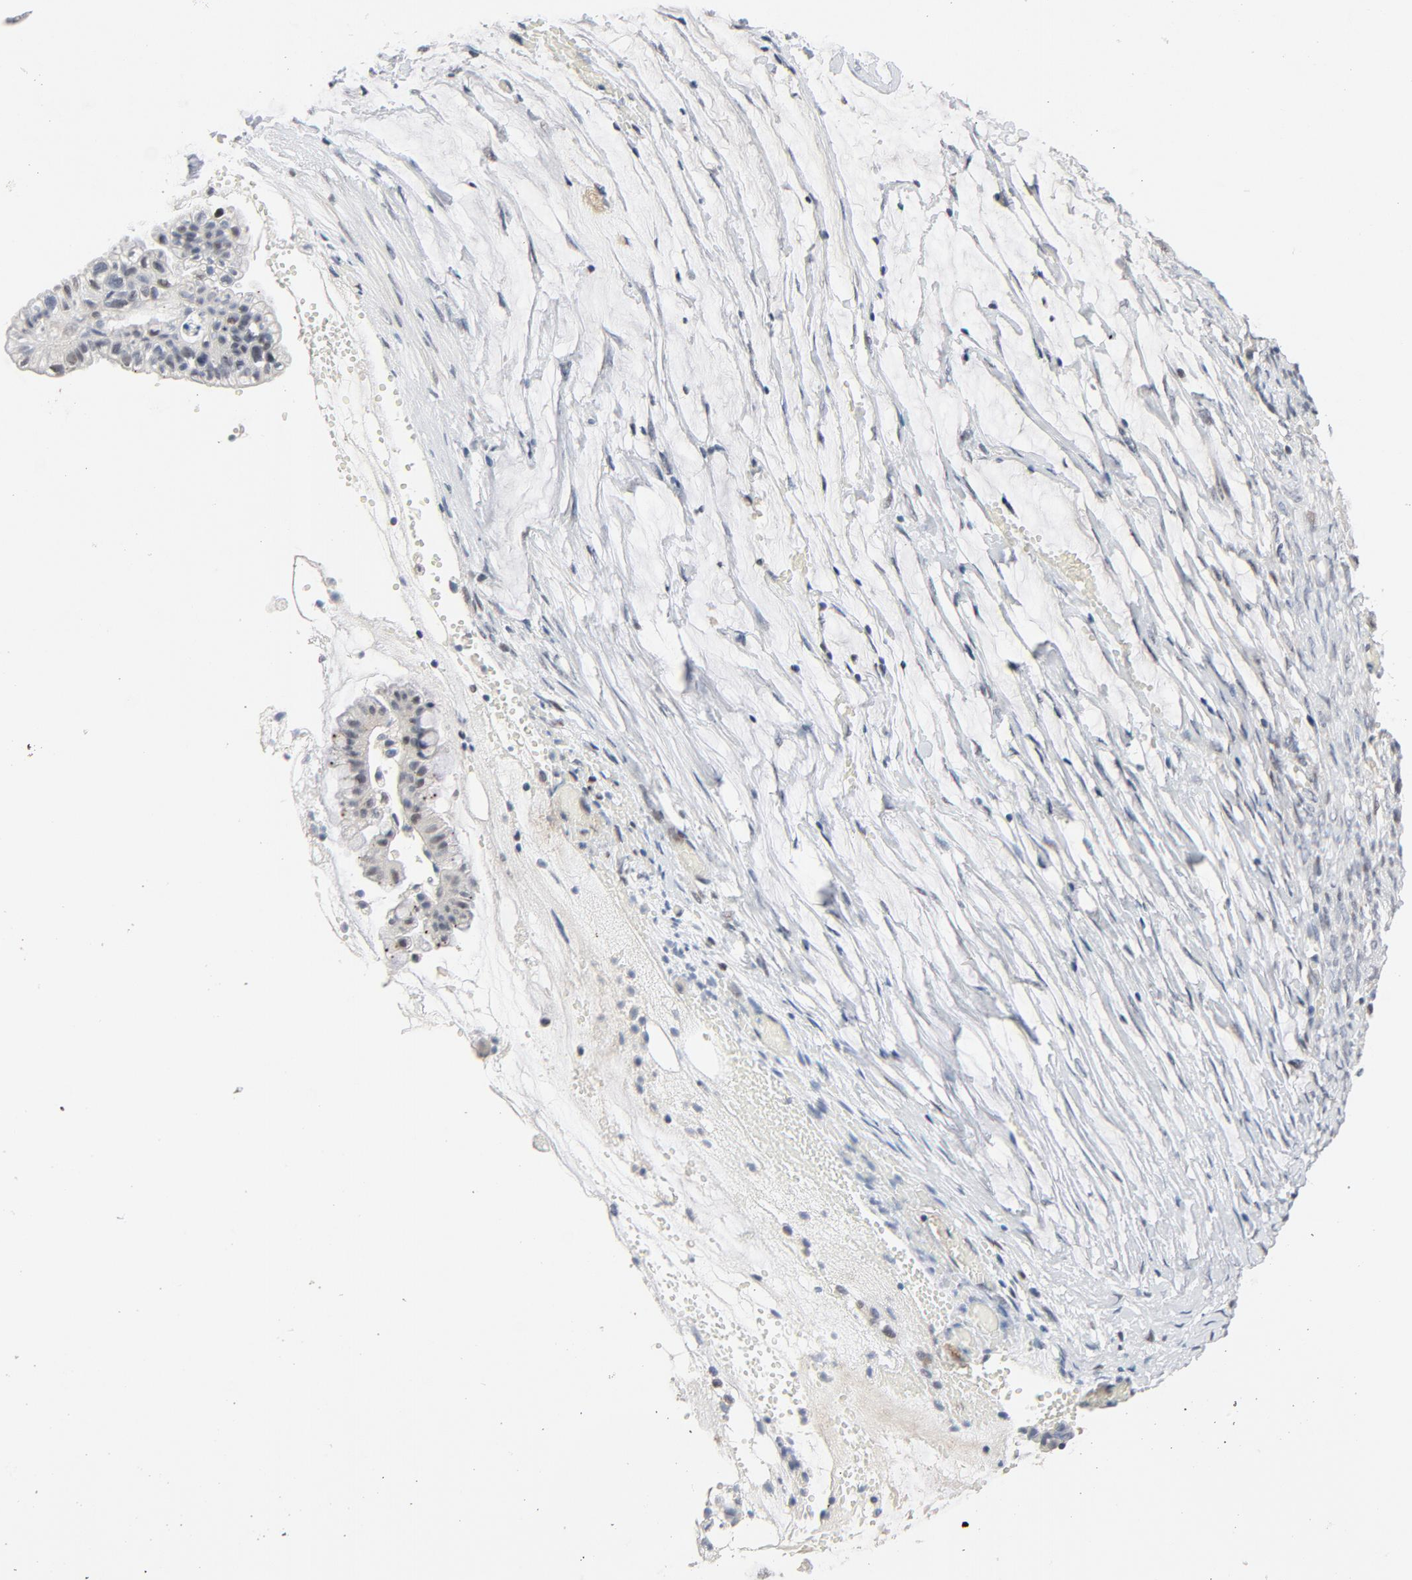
{"staining": {"intensity": "negative", "quantity": "none", "location": "none"}, "tissue": "ovarian cancer", "cell_type": "Tumor cells", "image_type": "cancer", "snomed": [{"axis": "morphology", "description": "Cystadenocarcinoma, mucinous, NOS"}, {"axis": "topography", "description": "Ovary"}], "caption": "Immunohistochemistry (IHC) image of neoplastic tissue: human ovarian cancer stained with DAB displays no significant protein expression in tumor cells. (Brightfield microscopy of DAB immunohistochemistry (IHC) at high magnification).", "gene": "FSCB", "patient": {"sex": "female", "age": 57}}